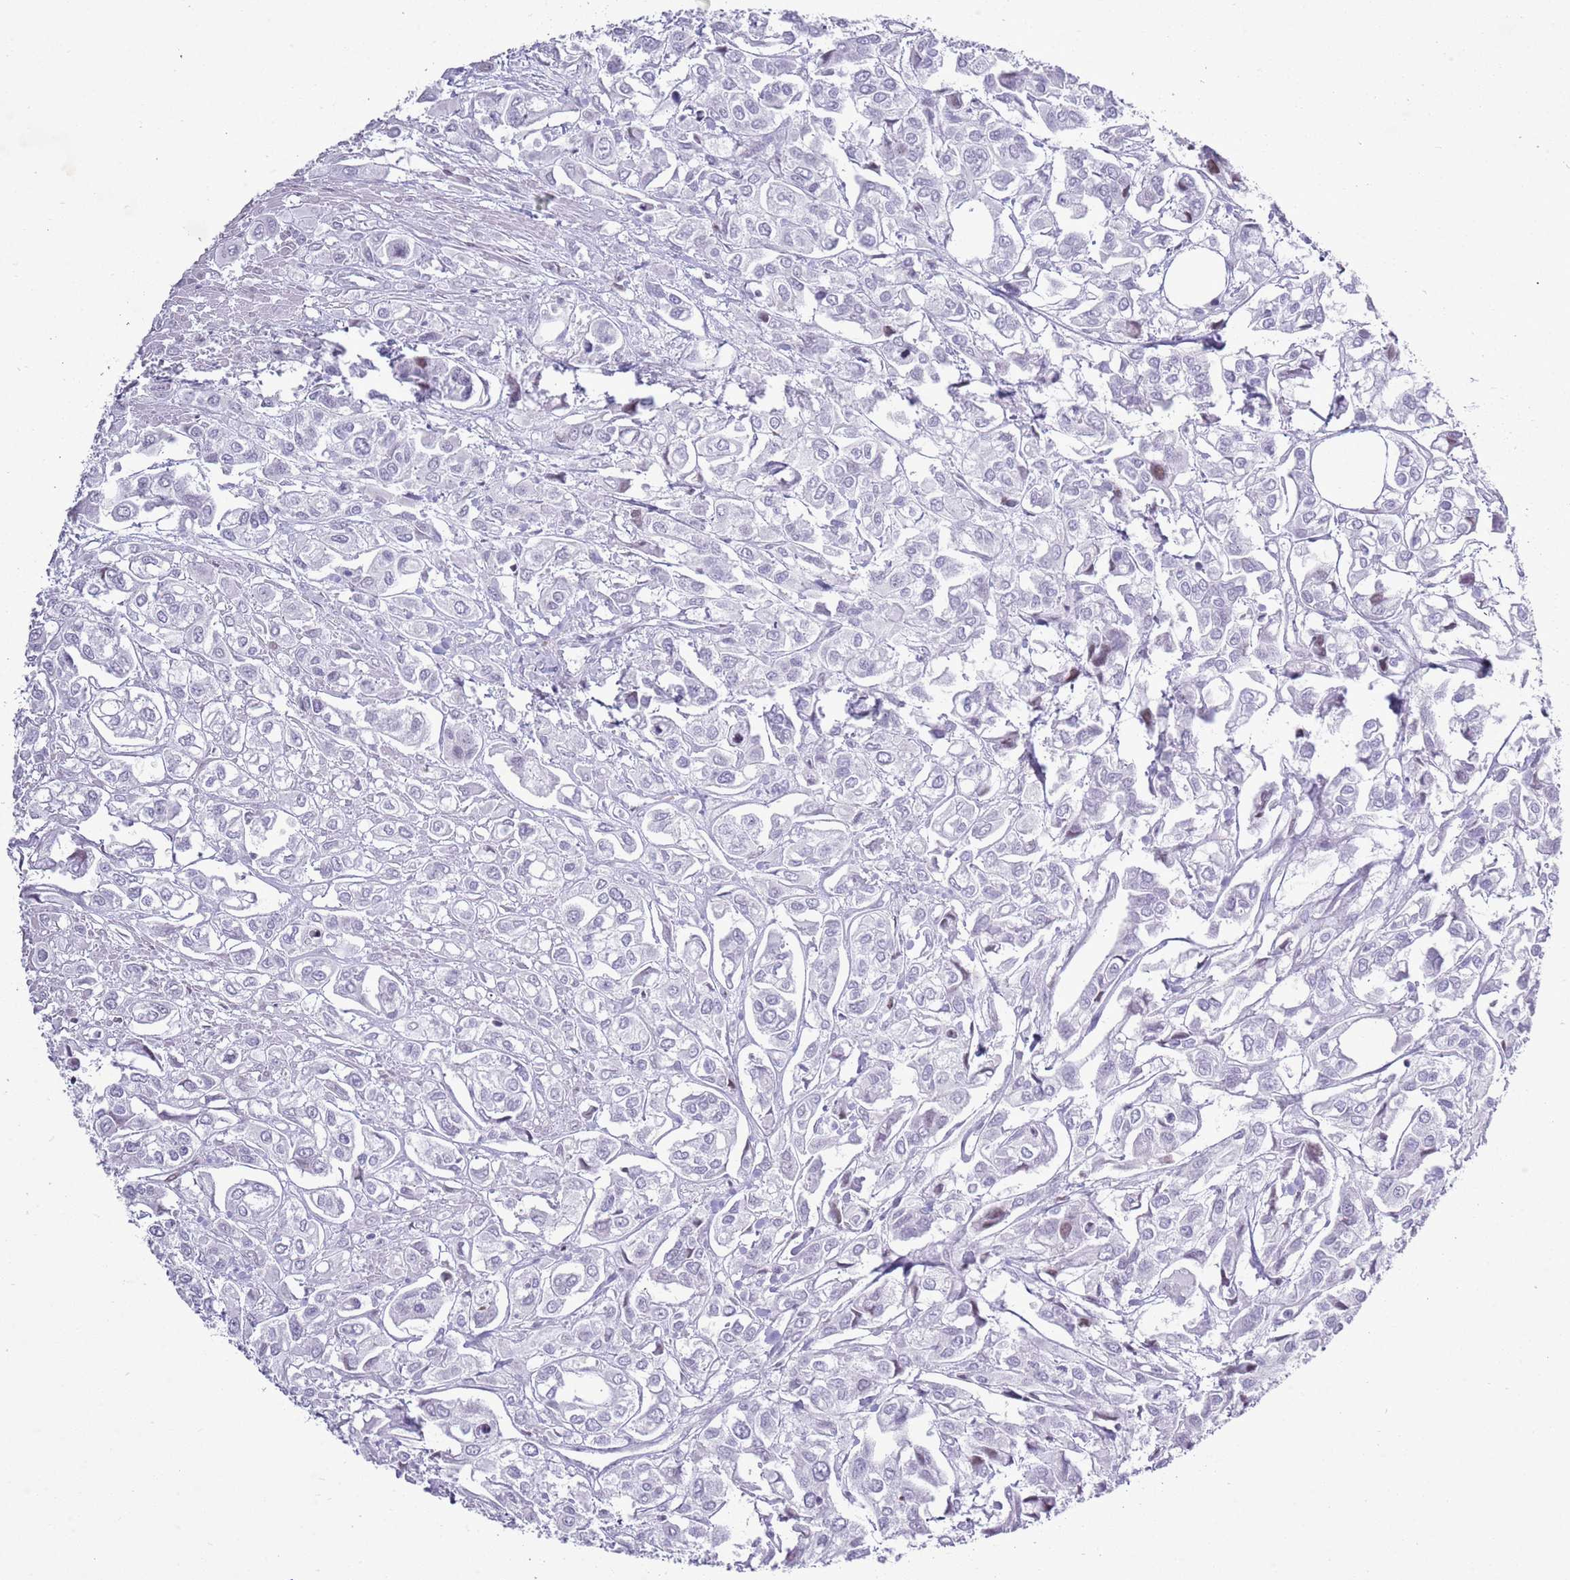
{"staining": {"intensity": "negative", "quantity": "none", "location": "none"}, "tissue": "urothelial cancer", "cell_type": "Tumor cells", "image_type": "cancer", "snomed": [{"axis": "morphology", "description": "Urothelial carcinoma, High grade"}, {"axis": "topography", "description": "Urinary bladder"}], "caption": "IHC of human high-grade urothelial carcinoma shows no expression in tumor cells.", "gene": "ASIP", "patient": {"sex": "male", "age": 67}}